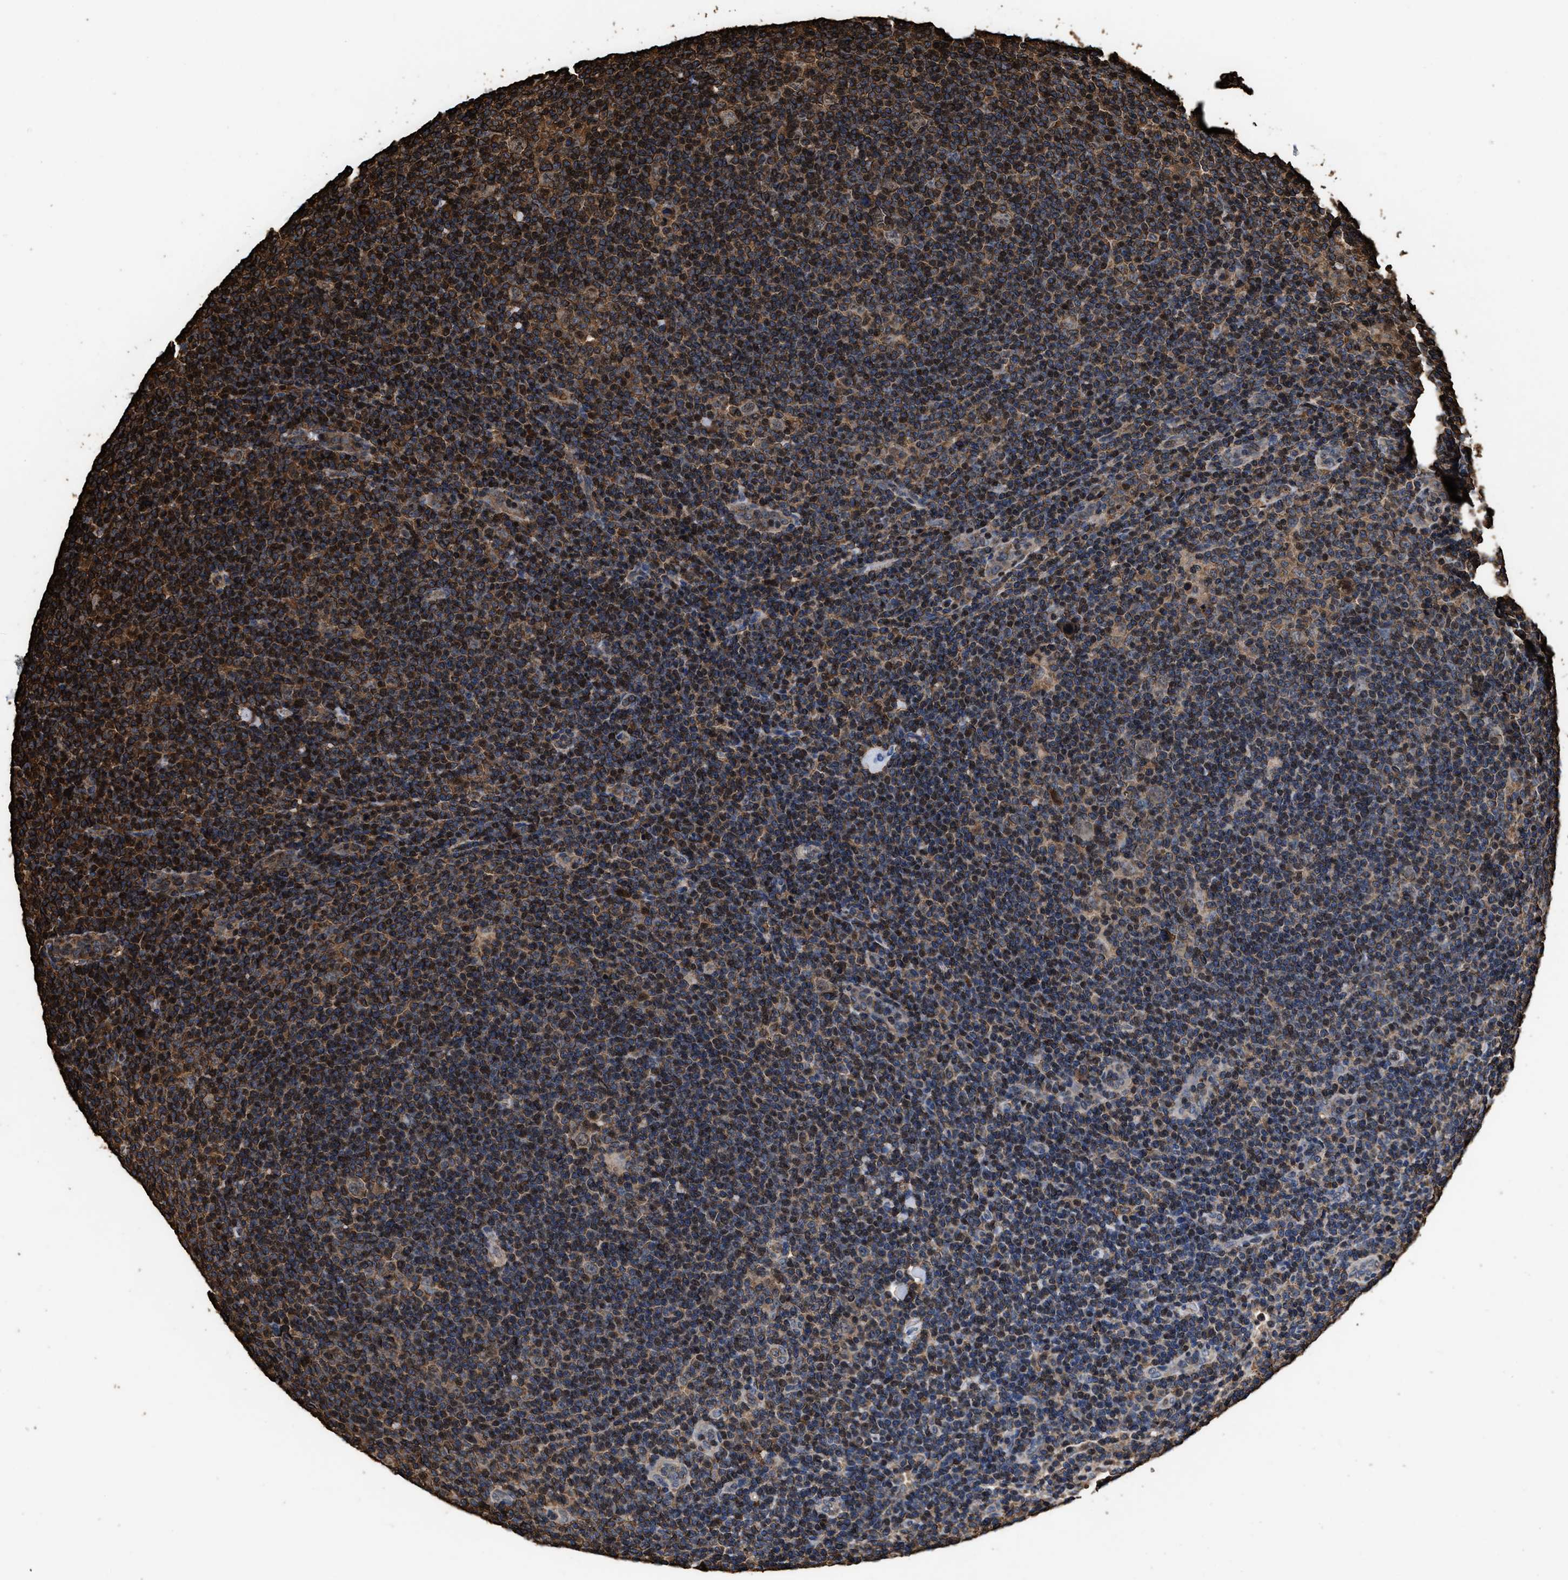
{"staining": {"intensity": "weak", "quantity": ">75%", "location": "cytoplasmic/membranous"}, "tissue": "lymphoma", "cell_type": "Tumor cells", "image_type": "cancer", "snomed": [{"axis": "morphology", "description": "Hodgkin's disease, NOS"}, {"axis": "topography", "description": "Lymph node"}], "caption": "Lymphoma stained with a brown dye reveals weak cytoplasmic/membranous positive positivity in approximately >75% of tumor cells.", "gene": "KBTBD2", "patient": {"sex": "female", "age": 57}}